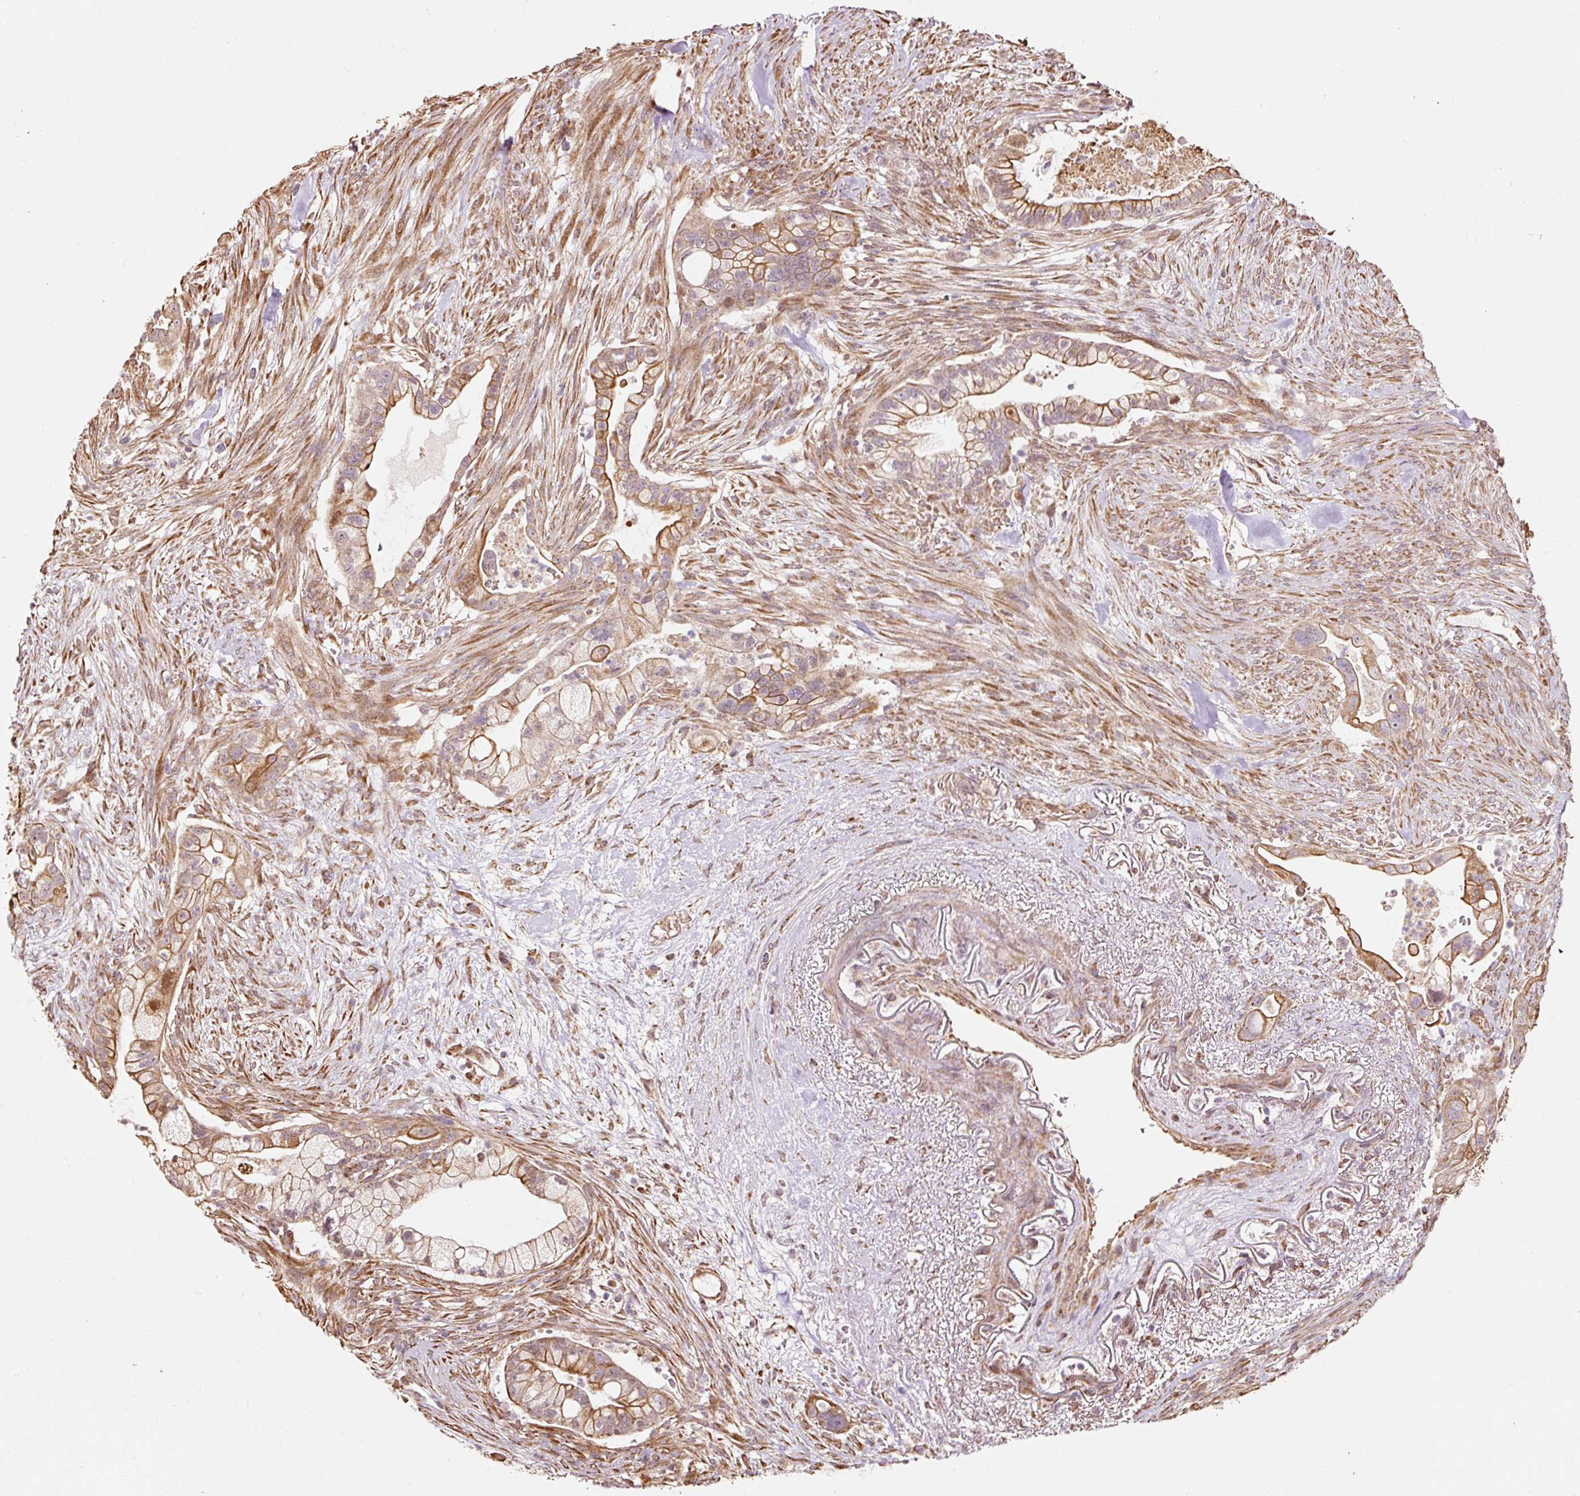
{"staining": {"intensity": "moderate", "quantity": ">75%", "location": "cytoplasmic/membranous"}, "tissue": "pancreatic cancer", "cell_type": "Tumor cells", "image_type": "cancer", "snomed": [{"axis": "morphology", "description": "Adenocarcinoma, NOS"}, {"axis": "topography", "description": "Pancreas"}], "caption": "There is medium levels of moderate cytoplasmic/membranous expression in tumor cells of pancreatic cancer, as demonstrated by immunohistochemical staining (brown color).", "gene": "ETF1", "patient": {"sex": "male", "age": 44}}